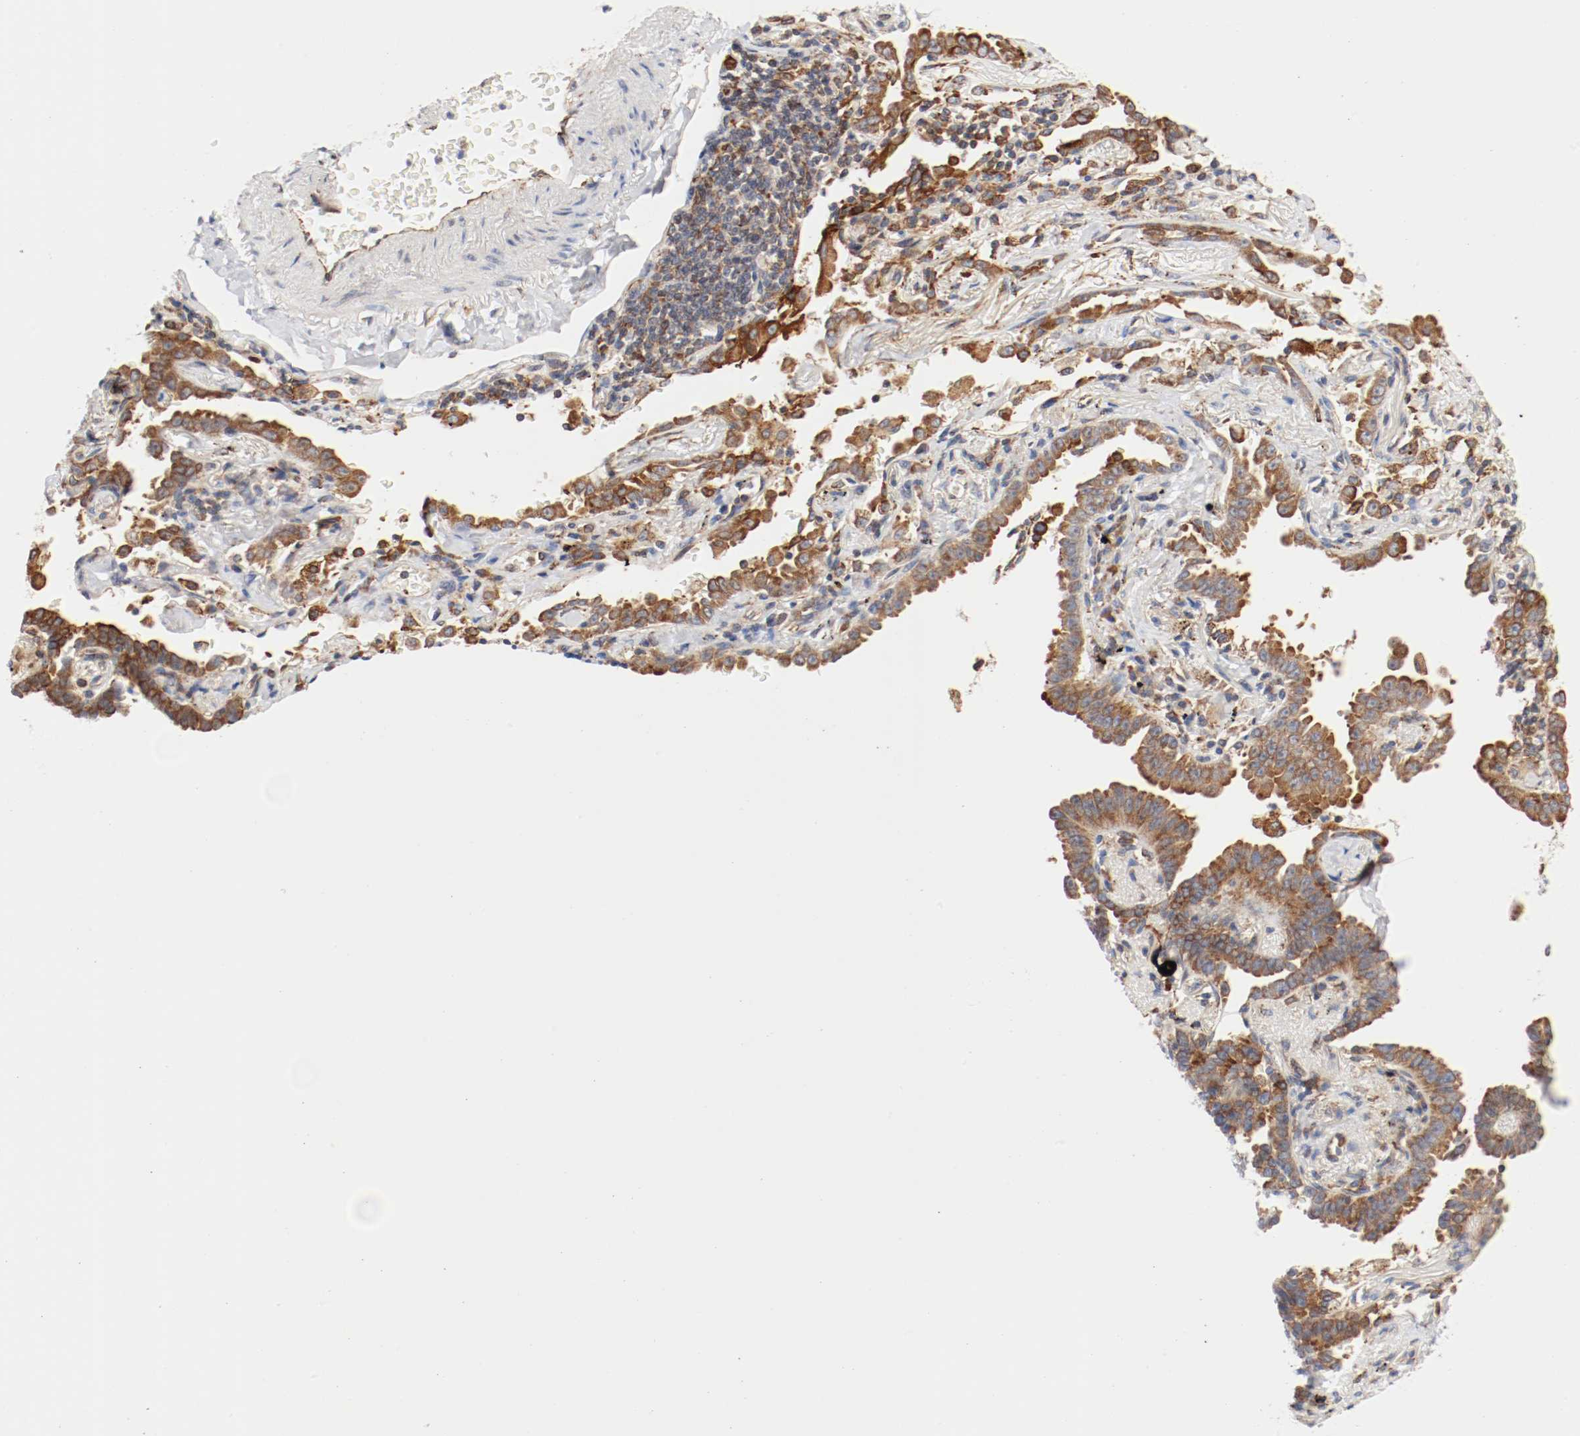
{"staining": {"intensity": "moderate", "quantity": ">75%", "location": "cytoplasmic/membranous"}, "tissue": "lung cancer", "cell_type": "Tumor cells", "image_type": "cancer", "snomed": [{"axis": "morphology", "description": "Adenocarcinoma, NOS"}, {"axis": "topography", "description": "Lung"}], "caption": "Immunohistochemistry (IHC) of adenocarcinoma (lung) reveals medium levels of moderate cytoplasmic/membranous staining in about >75% of tumor cells.", "gene": "PDPK1", "patient": {"sex": "female", "age": 64}}